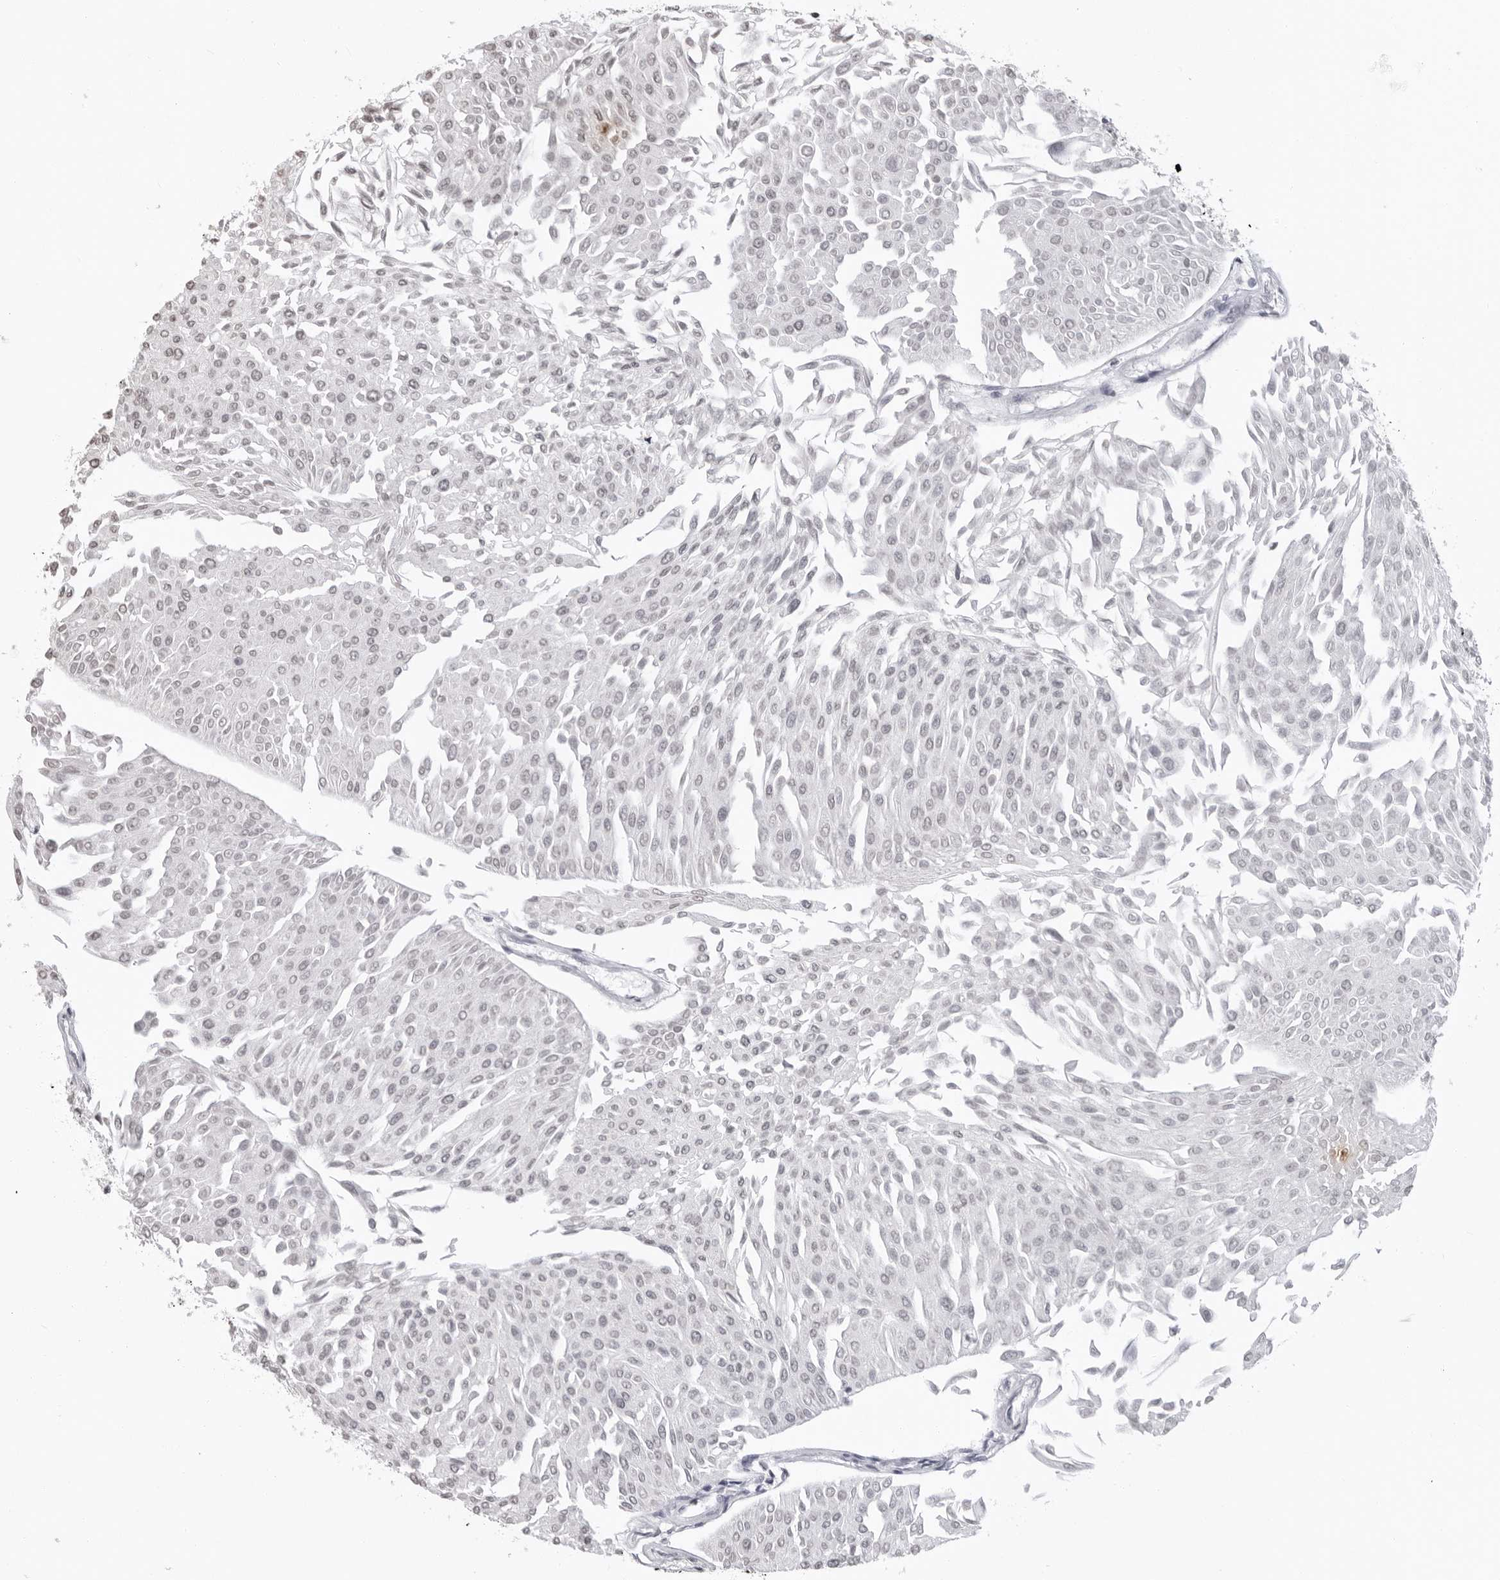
{"staining": {"intensity": "weak", "quantity": "<25%", "location": "nuclear"}, "tissue": "urothelial cancer", "cell_type": "Tumor cells", "image_type": "cancer", "snomed": [{"axis": "morphology", "description": "Urothelial carcinoma, Low grade"}, {"axis": "topography", "description": "Urinary bladder"}], "caption": "Photomicrograph shows no significant protein expression in tumor cells of urothelial cancer.", "gene": "HEPACAM", "patient": {"sex": "male", "age": 67}}